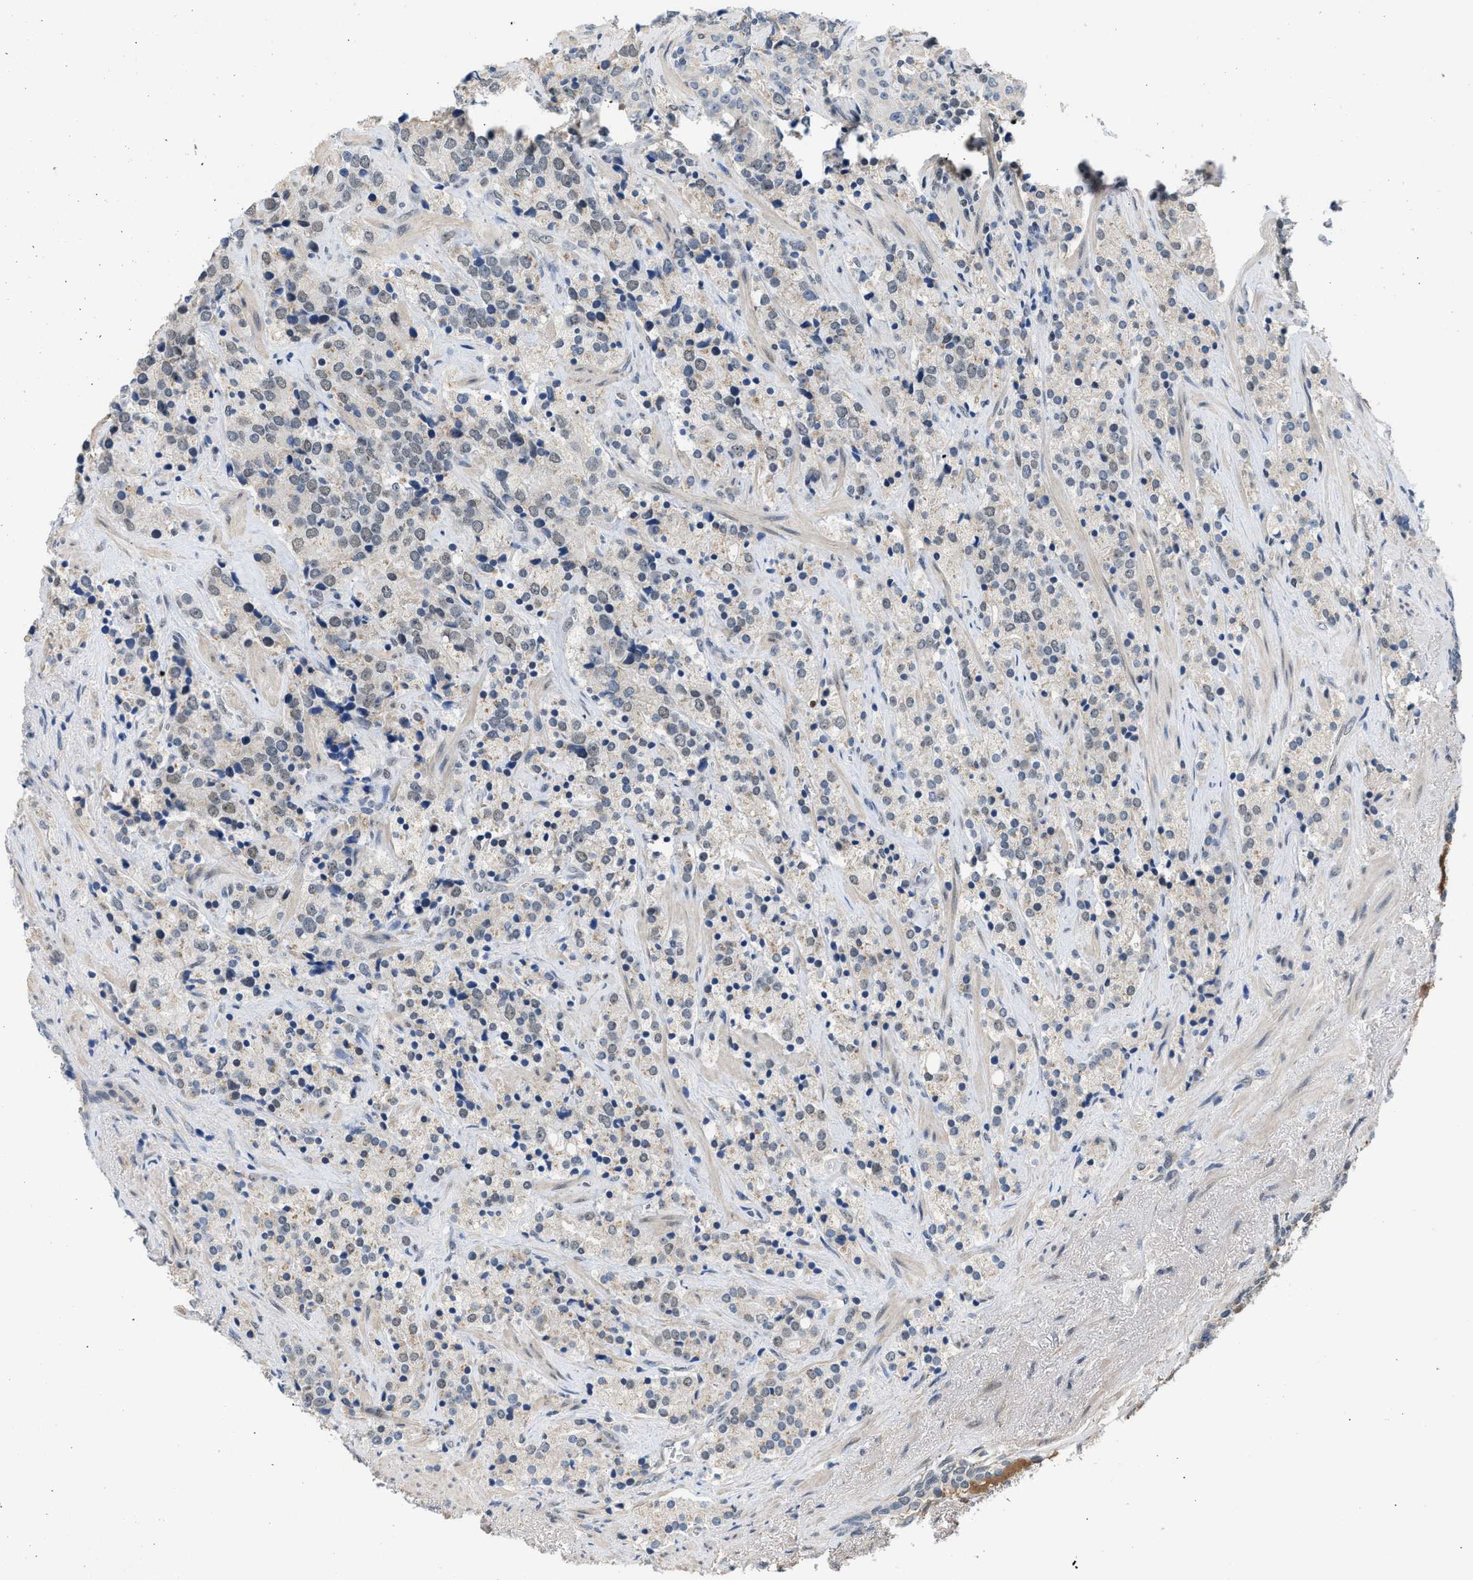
{"staining": {"intensity": "weak", "quantity": "25%-75%", "location": "cytoplasmic/membranous,nuclear"}, "tissue": "prostate cancer", "cell_type": "Tumor cells", "image_type": "cancer", "snomed": [{"axis": "morphology", "description": "Adenocarcinoma, High grade"}, {"axis": "topography", "description": "Prostate"}], "caption": "Protein staining by IHC exhibits weak cytoplasmic/membranous and nuclear staining in about 25%-75% of tumor cells in prostate cancer (adenocarcinoma (high-grade)). Using DAB (3,3'-diaminobenzidine) (brown) and hematoxylin (blue) stains, captured at high magnification using brightfield microscopy.", "gene": "TERF2IP", "patient": {"sex": "male", "age": 71}}